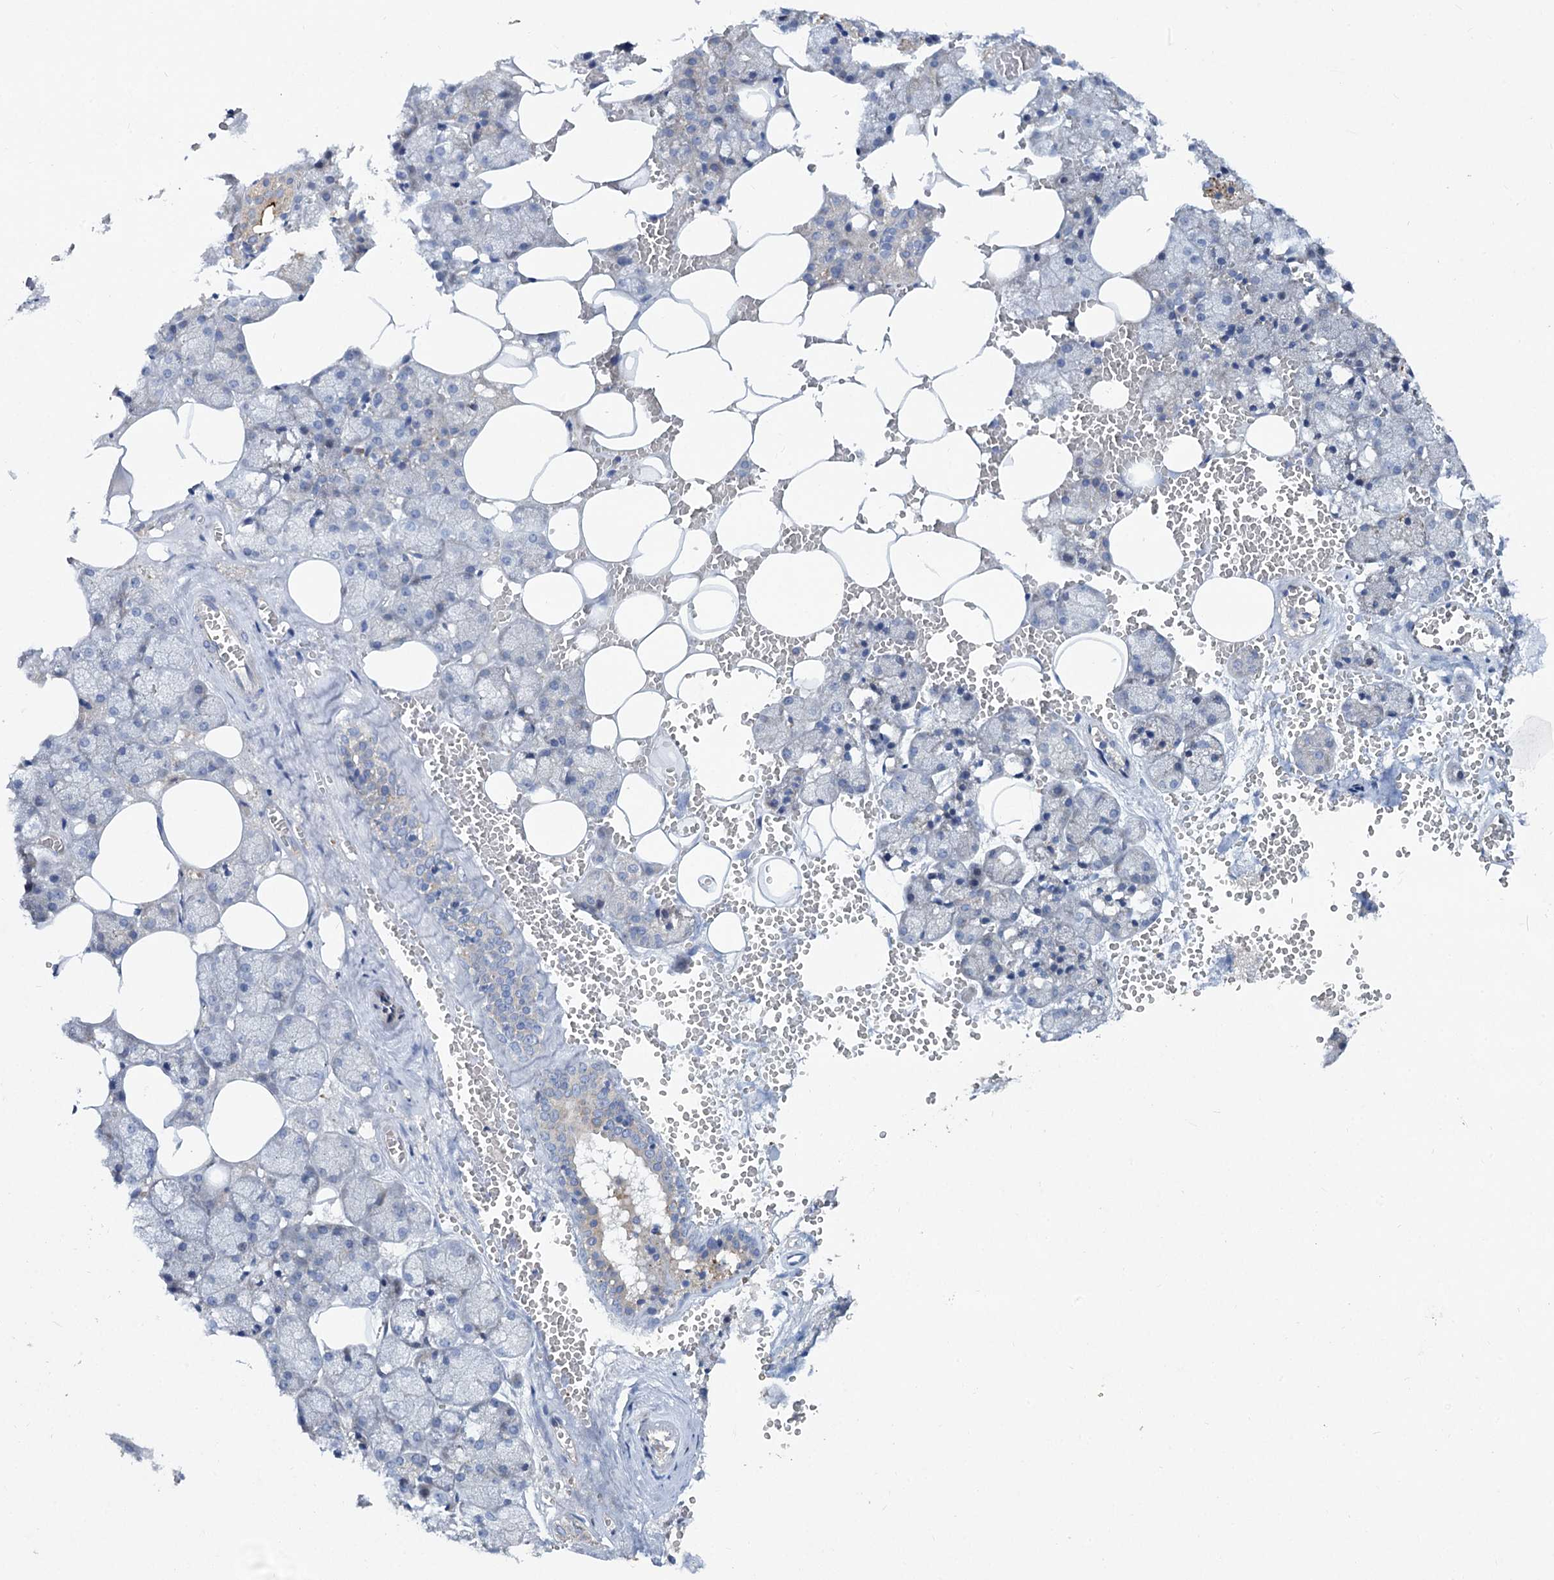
{"staining": {"intensity": "strong", "quantity": "<25%", "location": "cytoplasmic/membranous"}, "tissue": "salivary gland", "cell_type": "Glandular cells", "image_type": "normal", "snomed": [{"axis": "morphology", "description": "Normal tissue, NOS"}, {"axis": "topography", "description": "Salivary gland"}], "caption": "Salivary gland stained with DAB IHC displays medium levels of strong cytoplasmic/membranous staining in about <25% of glandular cells.", "gene": "TRIM55", "patient": {"sex": "male", "age": 62}}